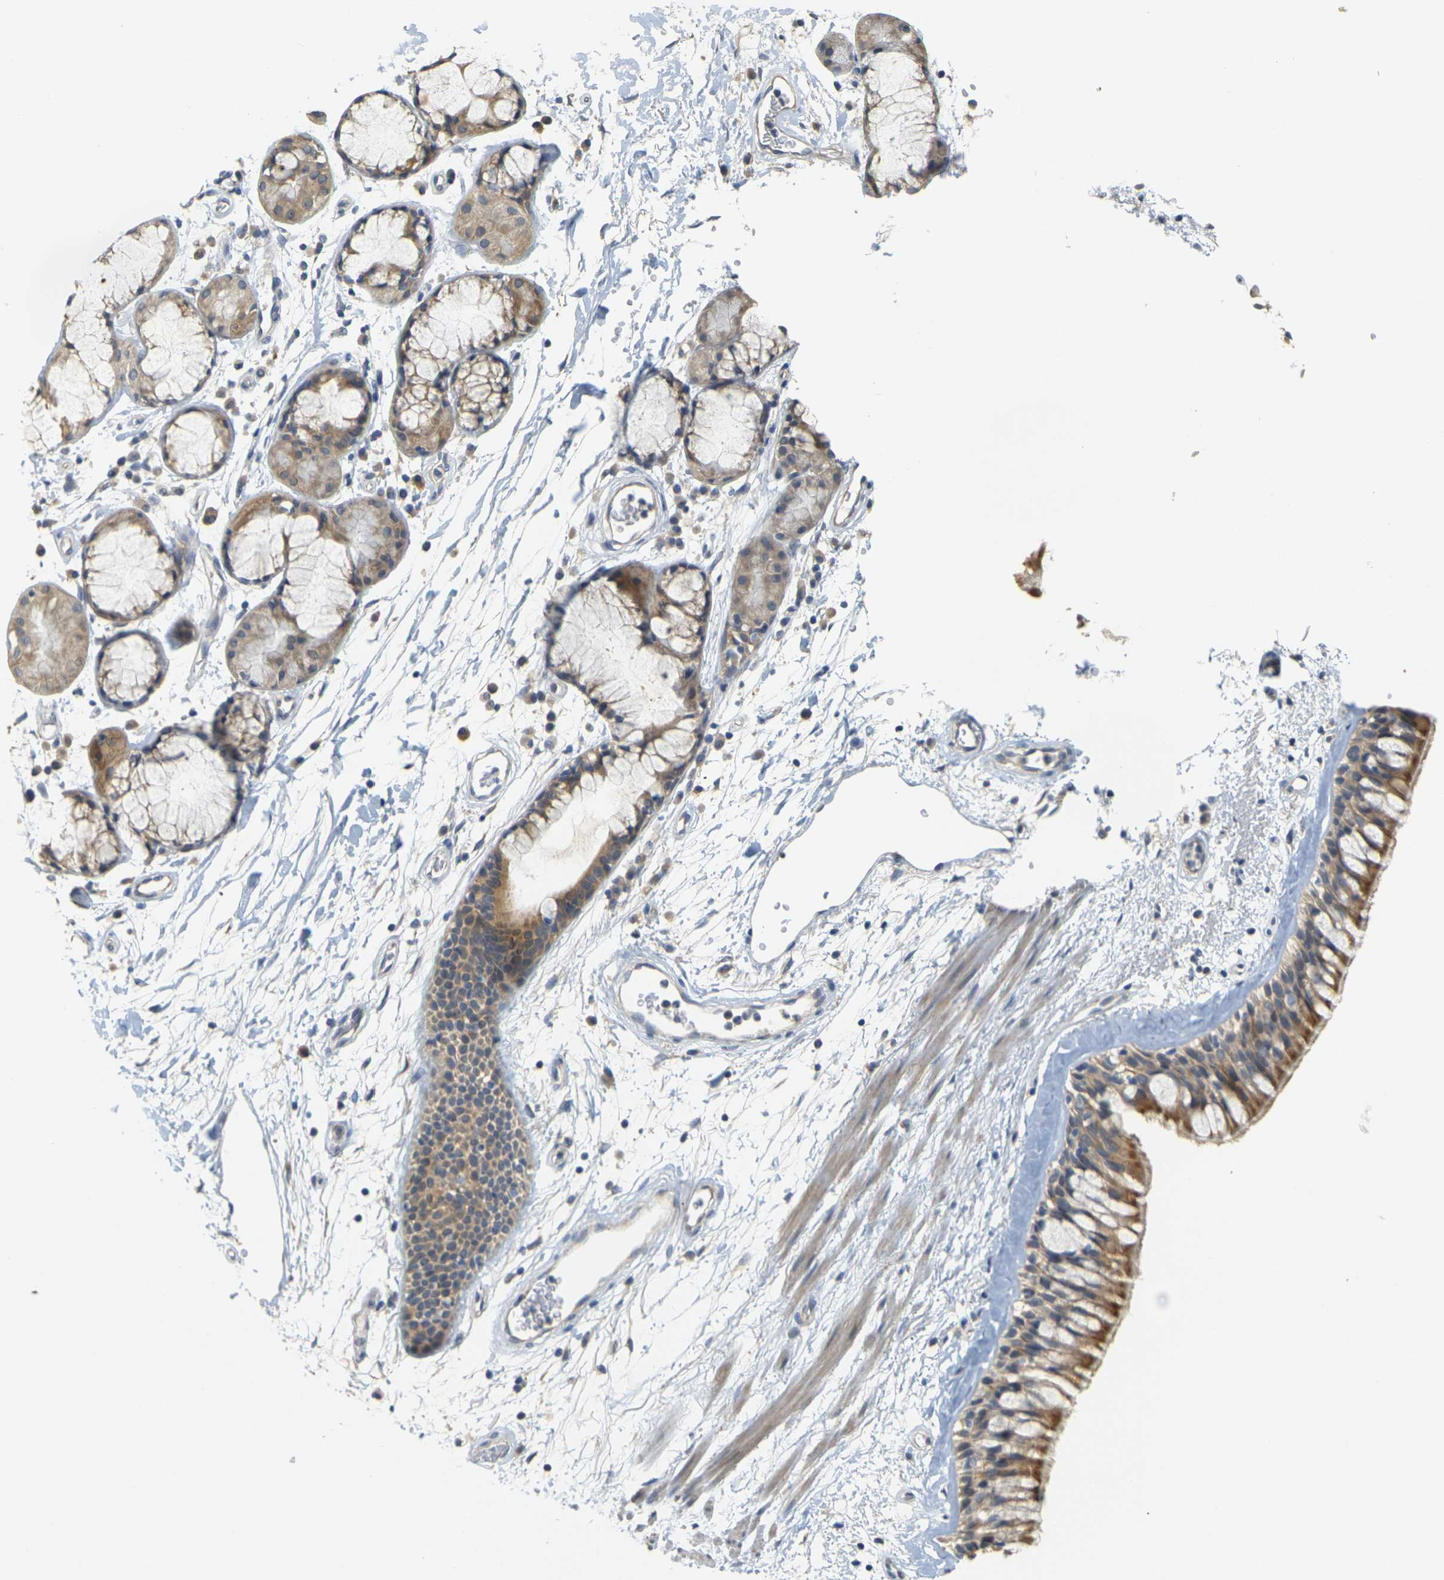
{"staining": {"intensity": "moderate", "quantity": ">75%", "location": "cytoplasmic/membranous"}, "tissue": "bronchus", "cell_type": "Respiratory epithelial cells", "image_type": "normal", "snomed": [{"axis": "morphology", "description": "Normal tissue, NOS"}, {"axis": "morphology", "description": "Adenocarcinoma, NOS"}, {"axis": "topography", "description": "Bronchus"}, {"axis": "topography", "description": "Lung"}], "caption": "DAB immunohistochemical staining of benign bronchus shows moderate cytoplasmic/membranous protein staining in approximately >75% of respiratory epithelial cells.", "gene": "GDAP1", "patient": {"sex": "female", "age": 54}}